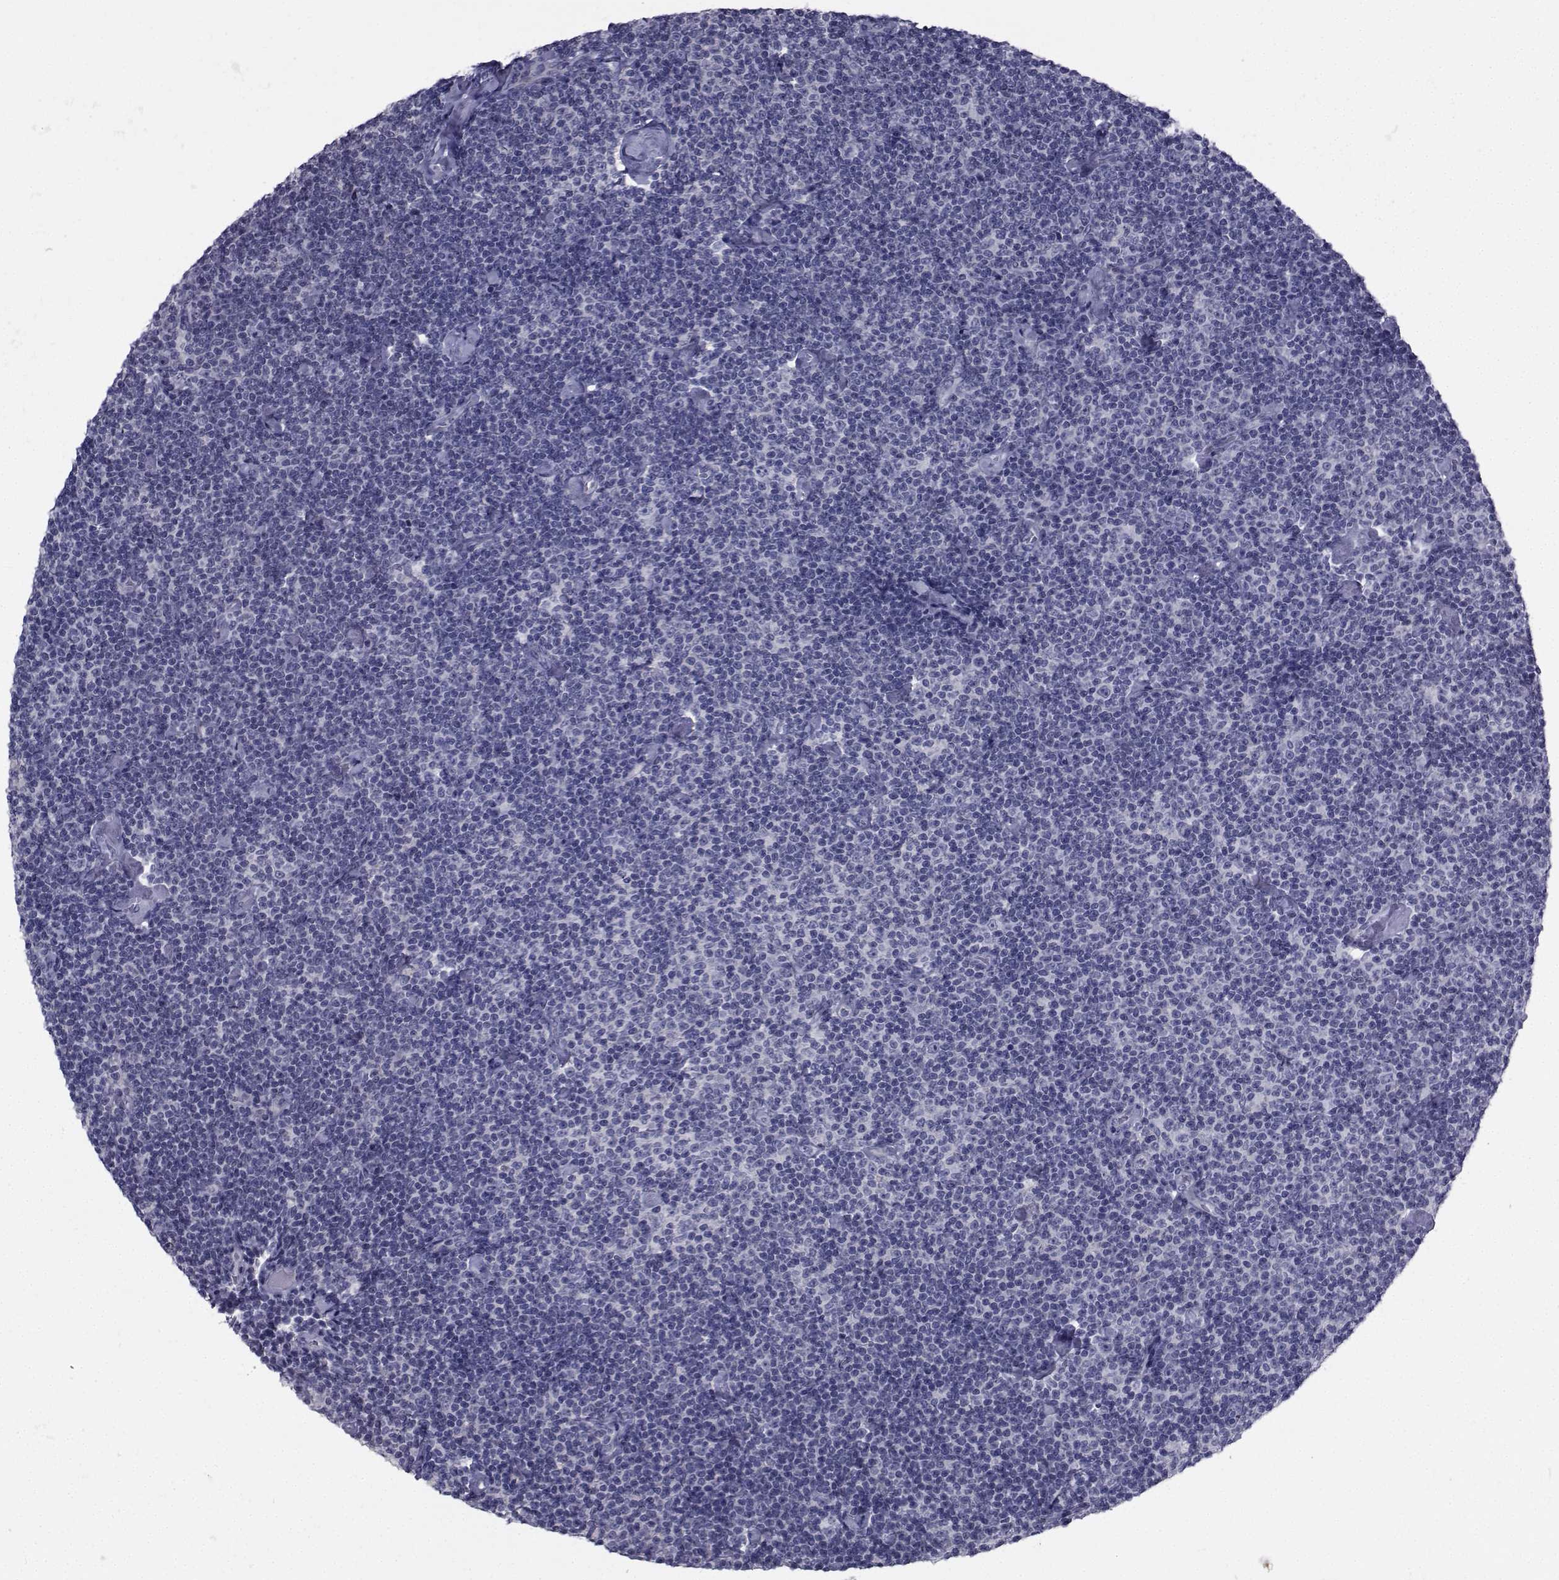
{"staining": {"intensity": "negative", "quantity": "none", "location": "none"}, "tissue": "lymphoma", "cell_type": "Tumor cells", "image_type": "cancer", "snomed": [{"axis": "morphology", "description": "Malignant lymphoma, non-Hodgkin's type, Low grade"}, {"axis": "topography", "description": "Lymph node"}], "caption": "Immunohistochemistry (IHC) of human lymphoma reveals no staining in tumor cells.", "gene": "CHRNA1", "patient": {"sex": "male", "age": 81}}